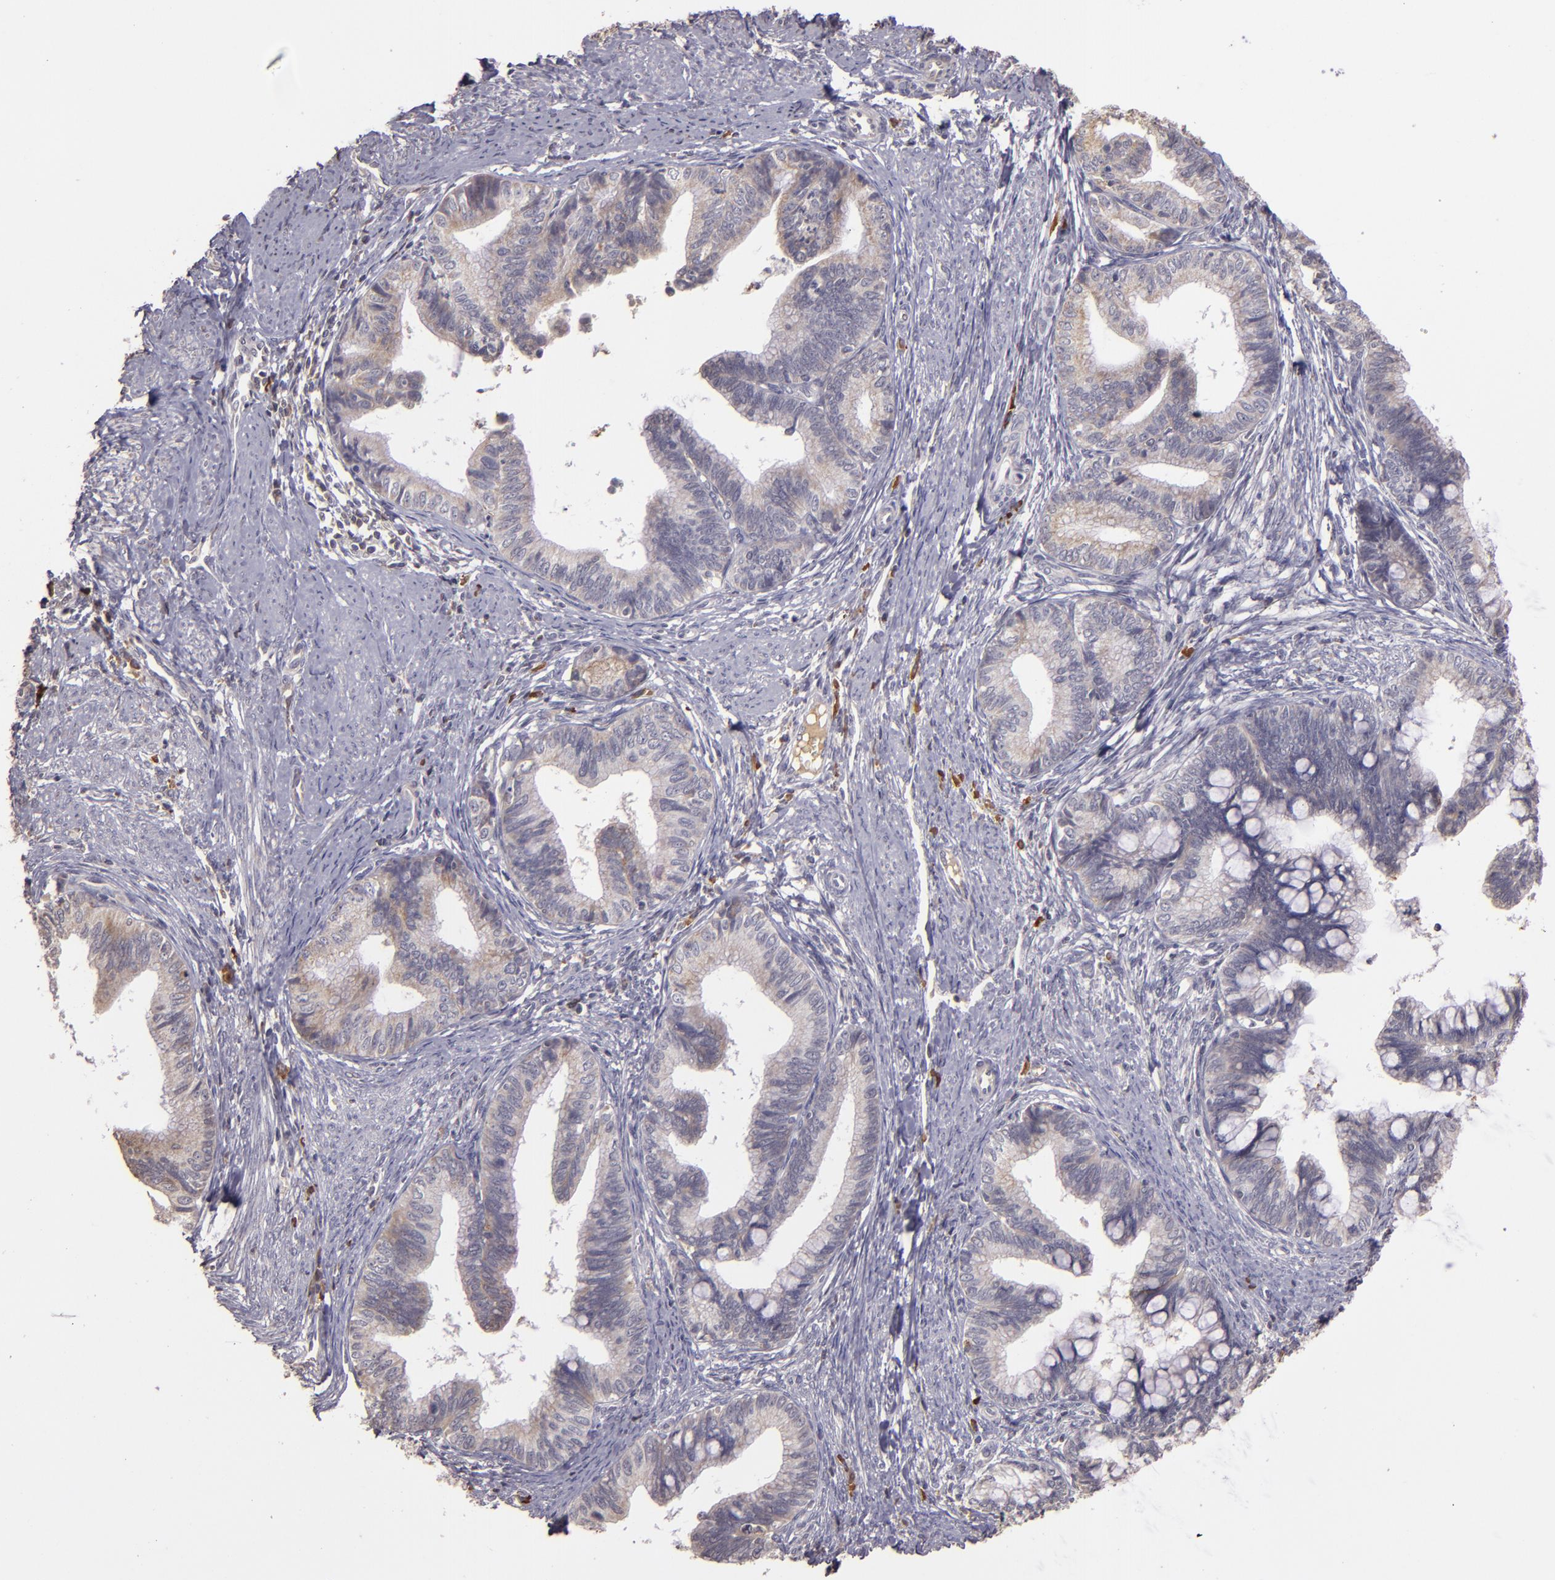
{"staining": {"intensity": "weak", "quantity": "25%-75%", "location": "cytoplasmic/membranous"}, "tissue": "cervical cancer", "cell_type": "Tumor cells", "image_type": "cancer", "snomed": [{"axis": "morphology", "description": "Adenocarcinoma, NOS"}, {"axis": "topography", "description": "Cervix"}], "caption": "Tumor cells show low levels of weak cytoplasmic/membranous expression in about 25%-75% of cells in adenocarcinoma (cervical). (DAB (3,3'-diaminobenzidine) IHC with brightfield microscopy, high magnification).", "gene": "ABL1", "patient": {"sex": "female", "age": 36}}